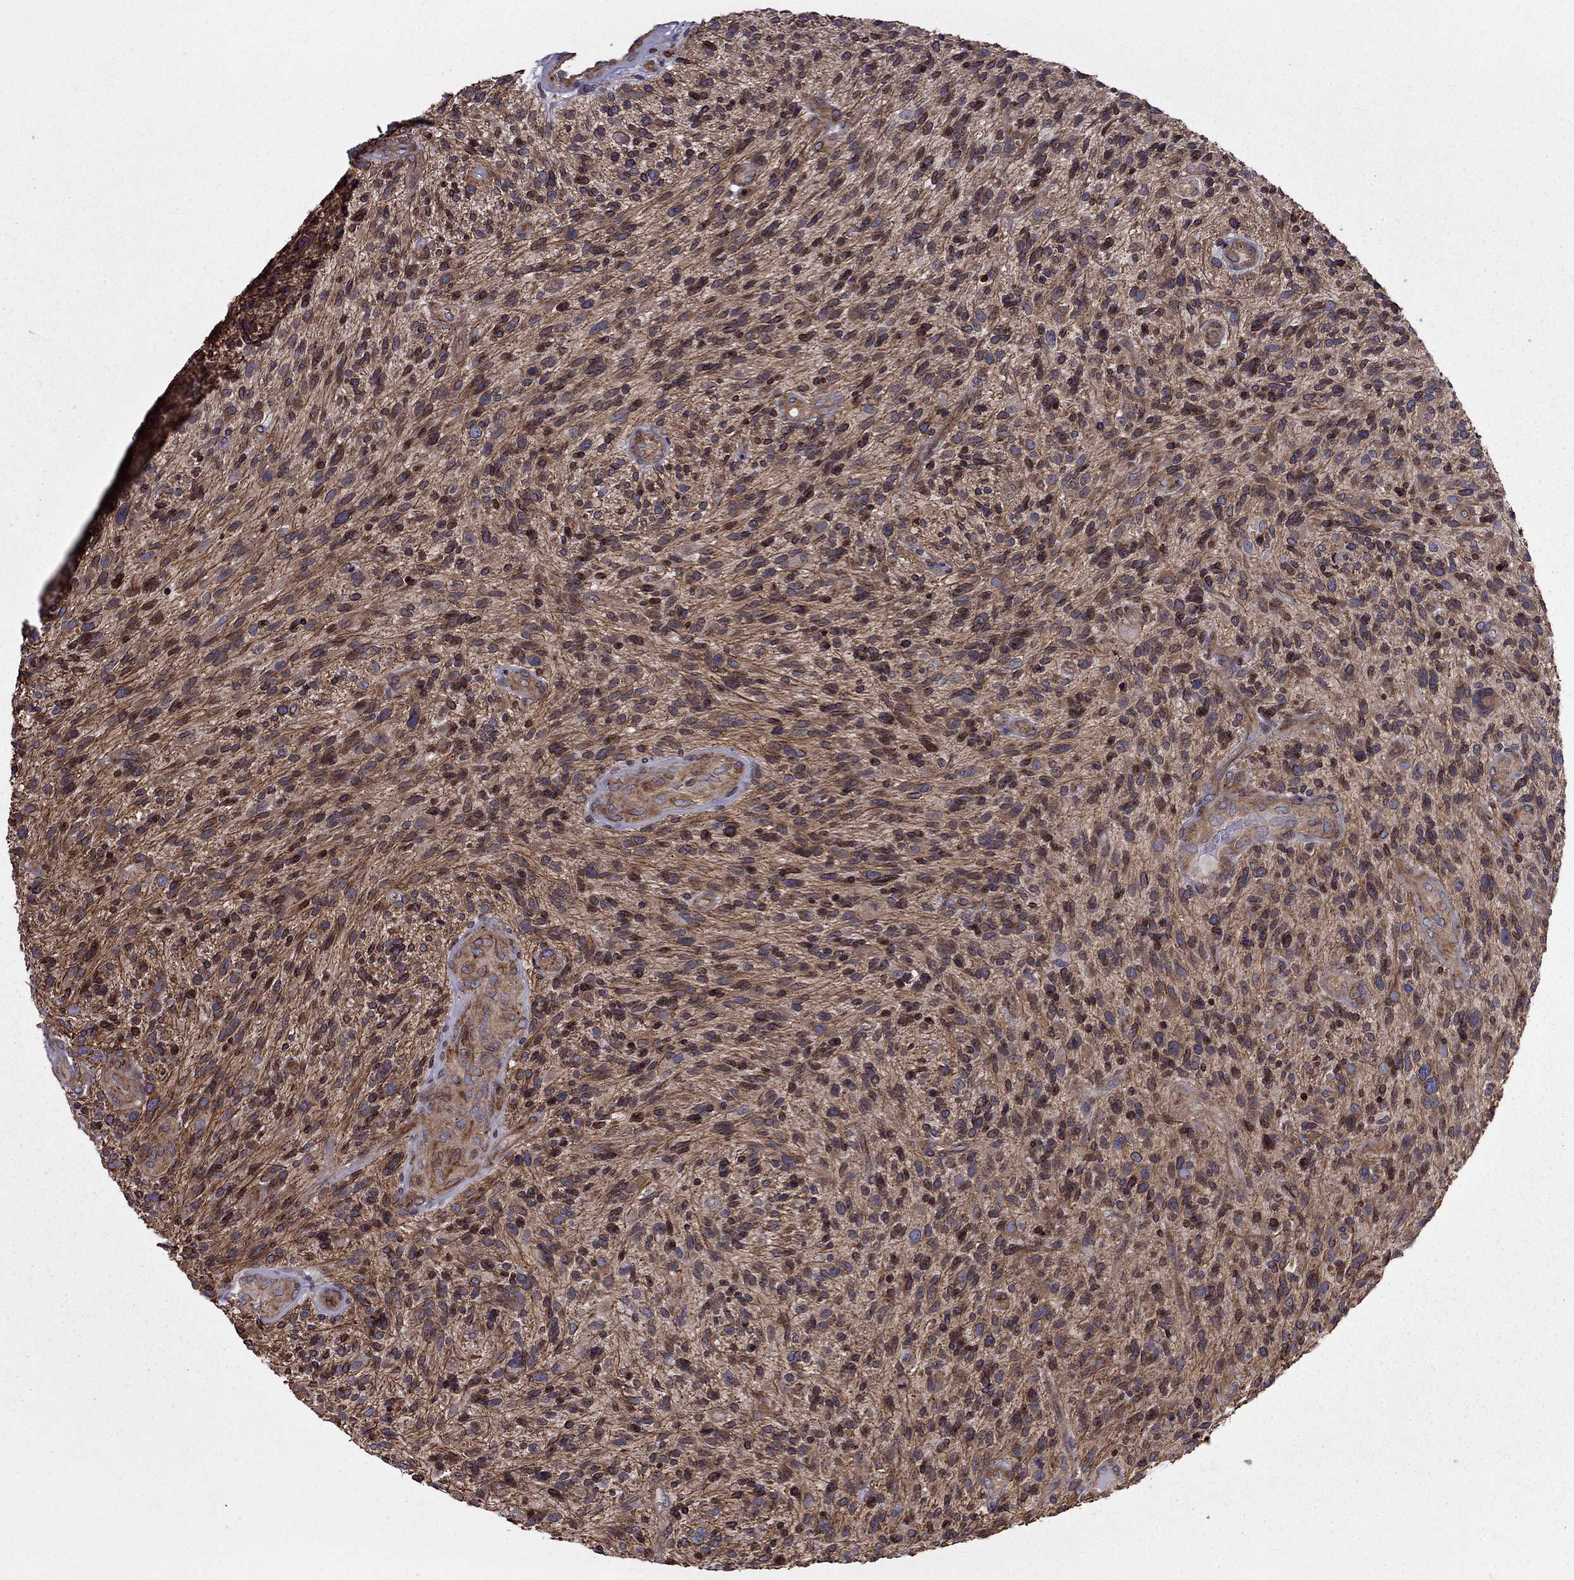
{"staining": {"intensity": "moderate", "quantity": "25%-75%", "location": "cytoplasmic/membranous,nuclear"}, "tissue": "glioma", "cell_type": "Tumor cells", "image_type": "cancer", "snomed": [{"axis": "morphology", "description": "Glioma, malignant, High grade"}, {"axis": "topography", "description": "Brain"}], "caption": "Glioma was stained to show a protein in brown. There is medium levels of moderate cytoplasmic/membranous and nuclear expression in approximately 25%-75% of tumor cells.", "gene": "CDC42BPA", "patient": {"sex": "male", "age": 47}}